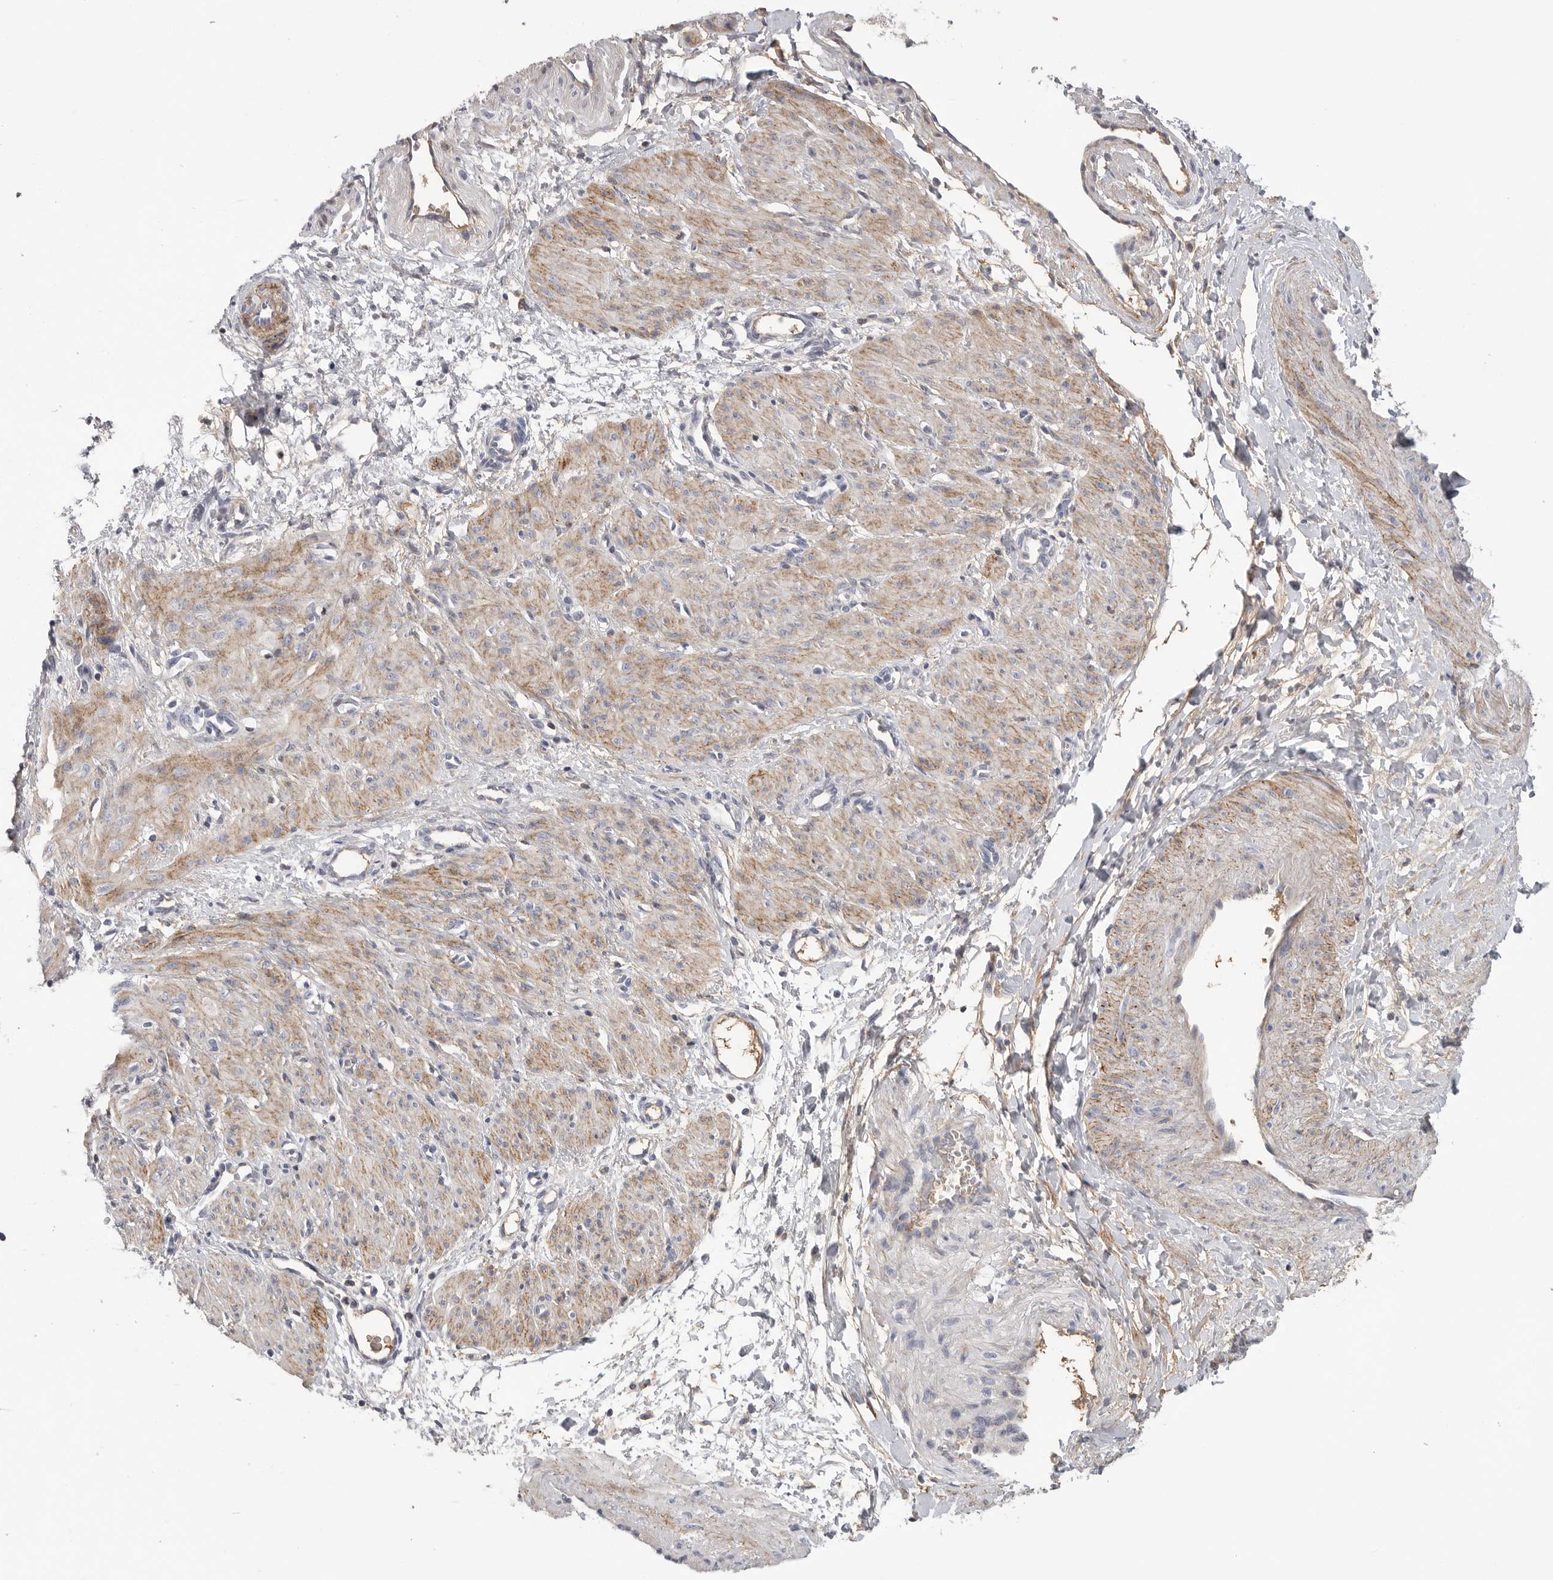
{"staining": {"intensity": "moderate", "quantity": "25%-75%", "location": "cytoplasmic/membranous"}, "tissue": "smooth muscle", "cell_type": "Smooth muscle cells", "image_type": "normal", "snomed": [{"axis": "morphology", "description": "Normal tissue, NOS"}, {"axis": "topography", "description": "Endometrium"}], "caption": "Brown immunohistochemical staining in normal human smooth muscle demonstrates moderate cytoplasmic/membranous staining in approximately 25%-75% of smooth muscle cells. Nuclei are stained in blue.", "gene": "SDC3", "patient": {"sex": "female", "age": 33}}